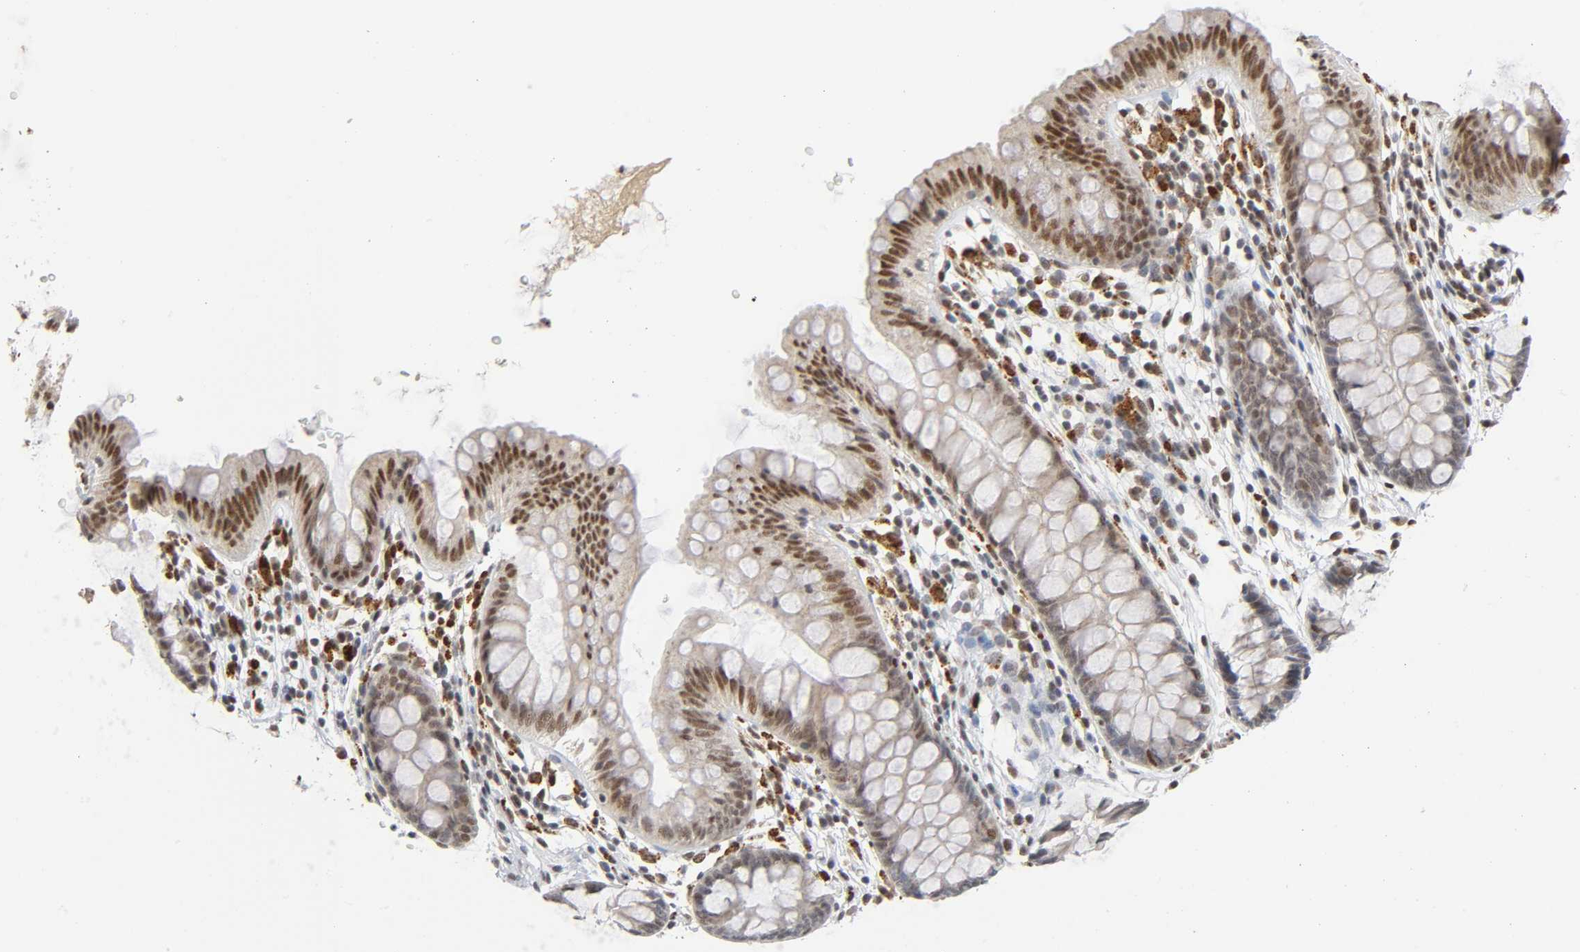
{"staining": {"intensity": "weak", "quantity": ">75%", "location": "cytoplasmic/membranous"}, "tissue": "colon", "cell_type": "Endothelial cells", "image_type": "normal", "snomed": [{"axis": "morphology", "description": "Normal tissue, NOS"}, {"axis": "topography", "description": "Smooth muscle"}, {"axis": "topography", "description": "Colon"}], "caption": "Normal colon reveals weak cytoplasmic/membranous staining in approximately >75% of endothelial cells (DAB (3,3'-diaminobenzidine) = brown stain, brightfield microscopy at high magnification)..", "gene": "KAT2B", "patient": {"sex": "male", "age": 67}}